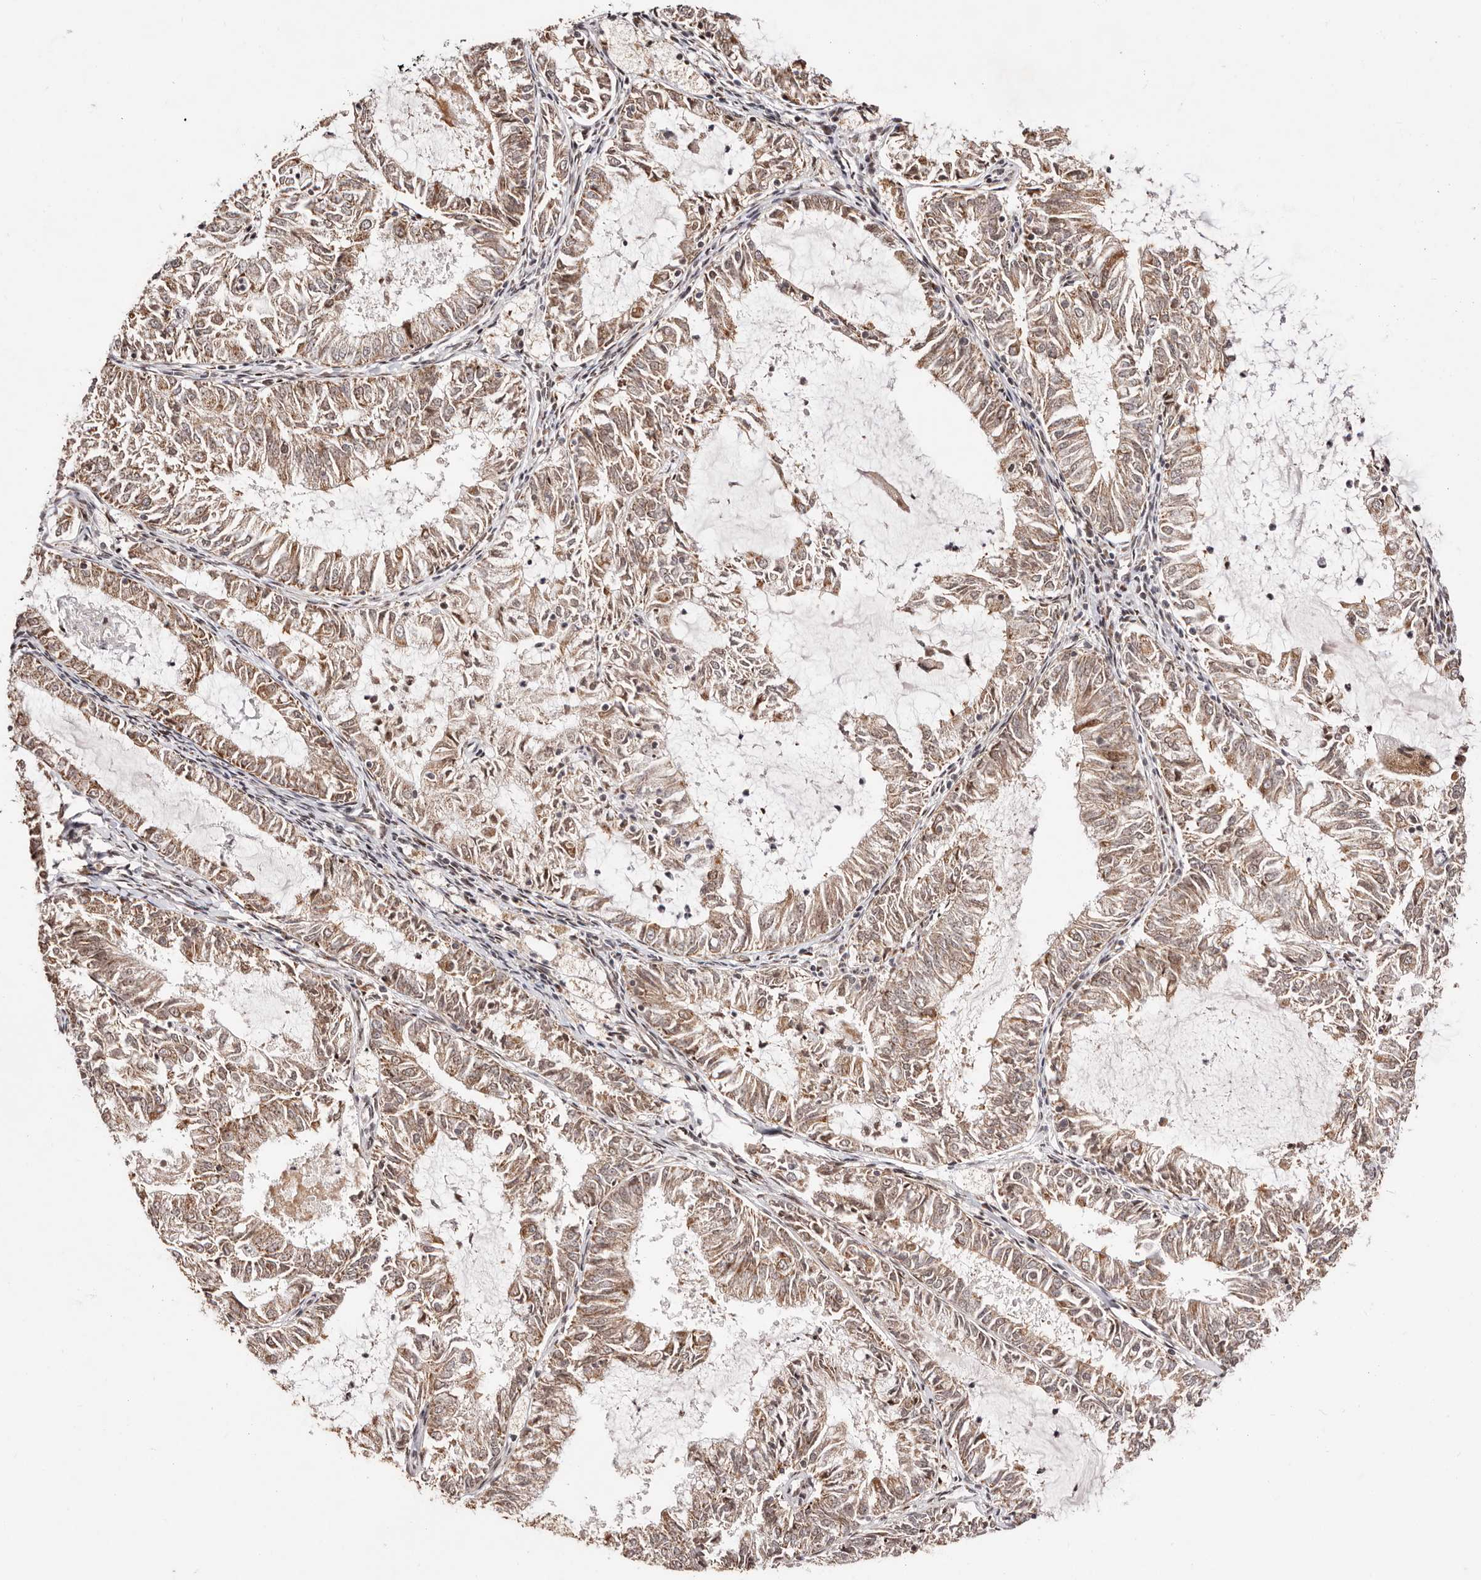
{"staining": {"intensity": "moderate", "quantity": ">75%", "location": "cytoplasmic/membranous"}, "tissue": "endometrial cancer", "cell_type": "Tumor cells", "image_type": "cancer", "snomed": [{"axis": "morphology", "description": "Adenocarcinoma, NOS"}, {"axis": "topography", "description": "Endometrium"}], "caption": "Immunohistochemistry (IHC) of endometrial cancer (adenocarcinoma) exhibits medium levels of moderate cytoplasmic/membranous positivity in about >75% of tumor cells. The staining was performed using DAB to visualize the protein expression in brown, while the nuclei were stained in blue with hematoxylin (Magnification: 20x).", "gene": "HIVEP3", "patient": {"sex": "female", "age": 57}}